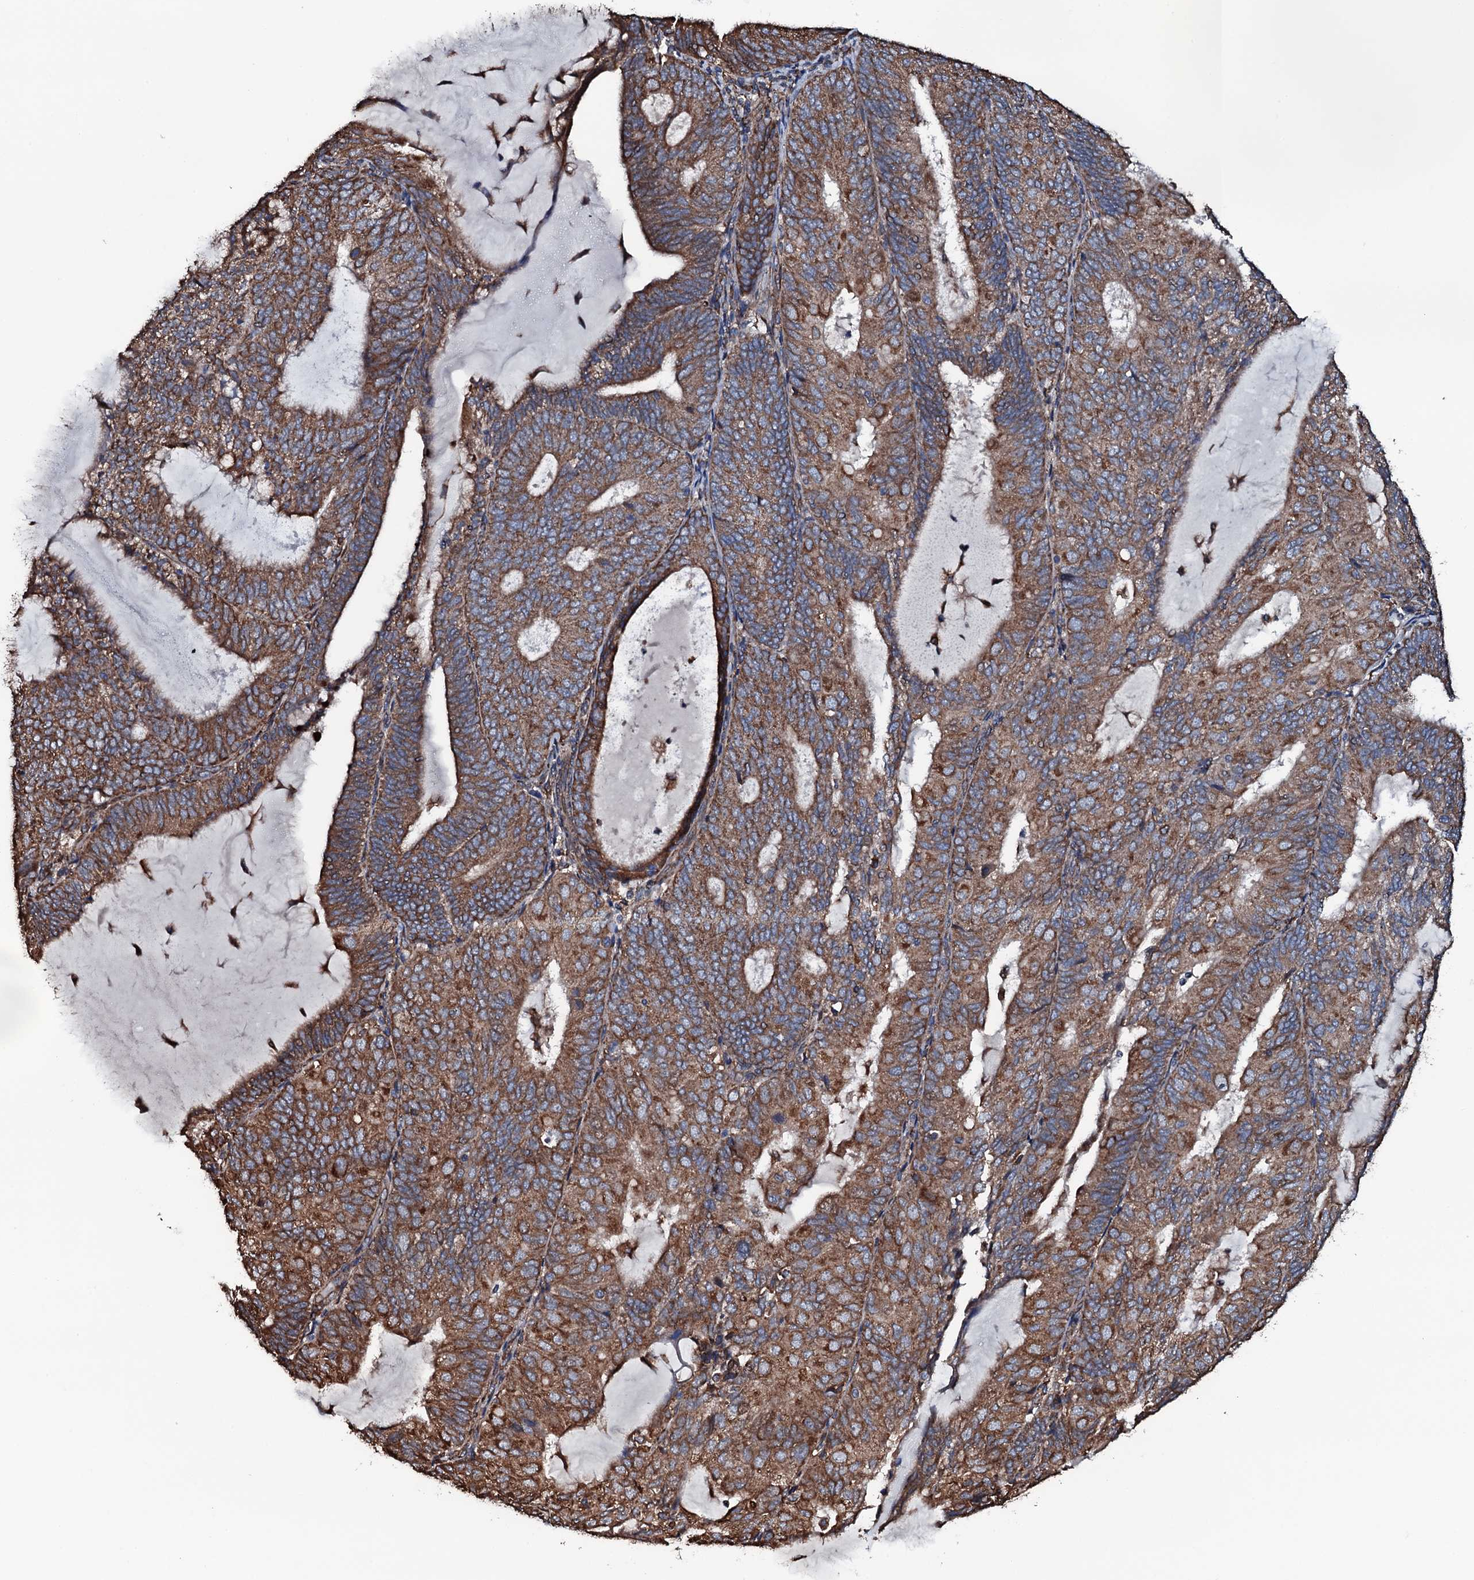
{"staining": {"intensity": "strong", "quantity": ">75%", "location": "cytoplasmic/membranous"}, "tissue": "endometrial cancer", "cell_type": "Tumor cells", "image_type": "cancer", "snomed": [{"axis": "morphology", "description": "Adenocarcinoma, NOS"}, {"axis": "topography", "description": "Endometrium"}], "caption": "This is a photomicrograph of IHC staining of endometrial cancer (adenocarcinoma), which shows strong expression in the cytoplasmic/membranous of tumor cells.", "gene": "RAB12", "patient": {"sex": "female", "age": 81}}